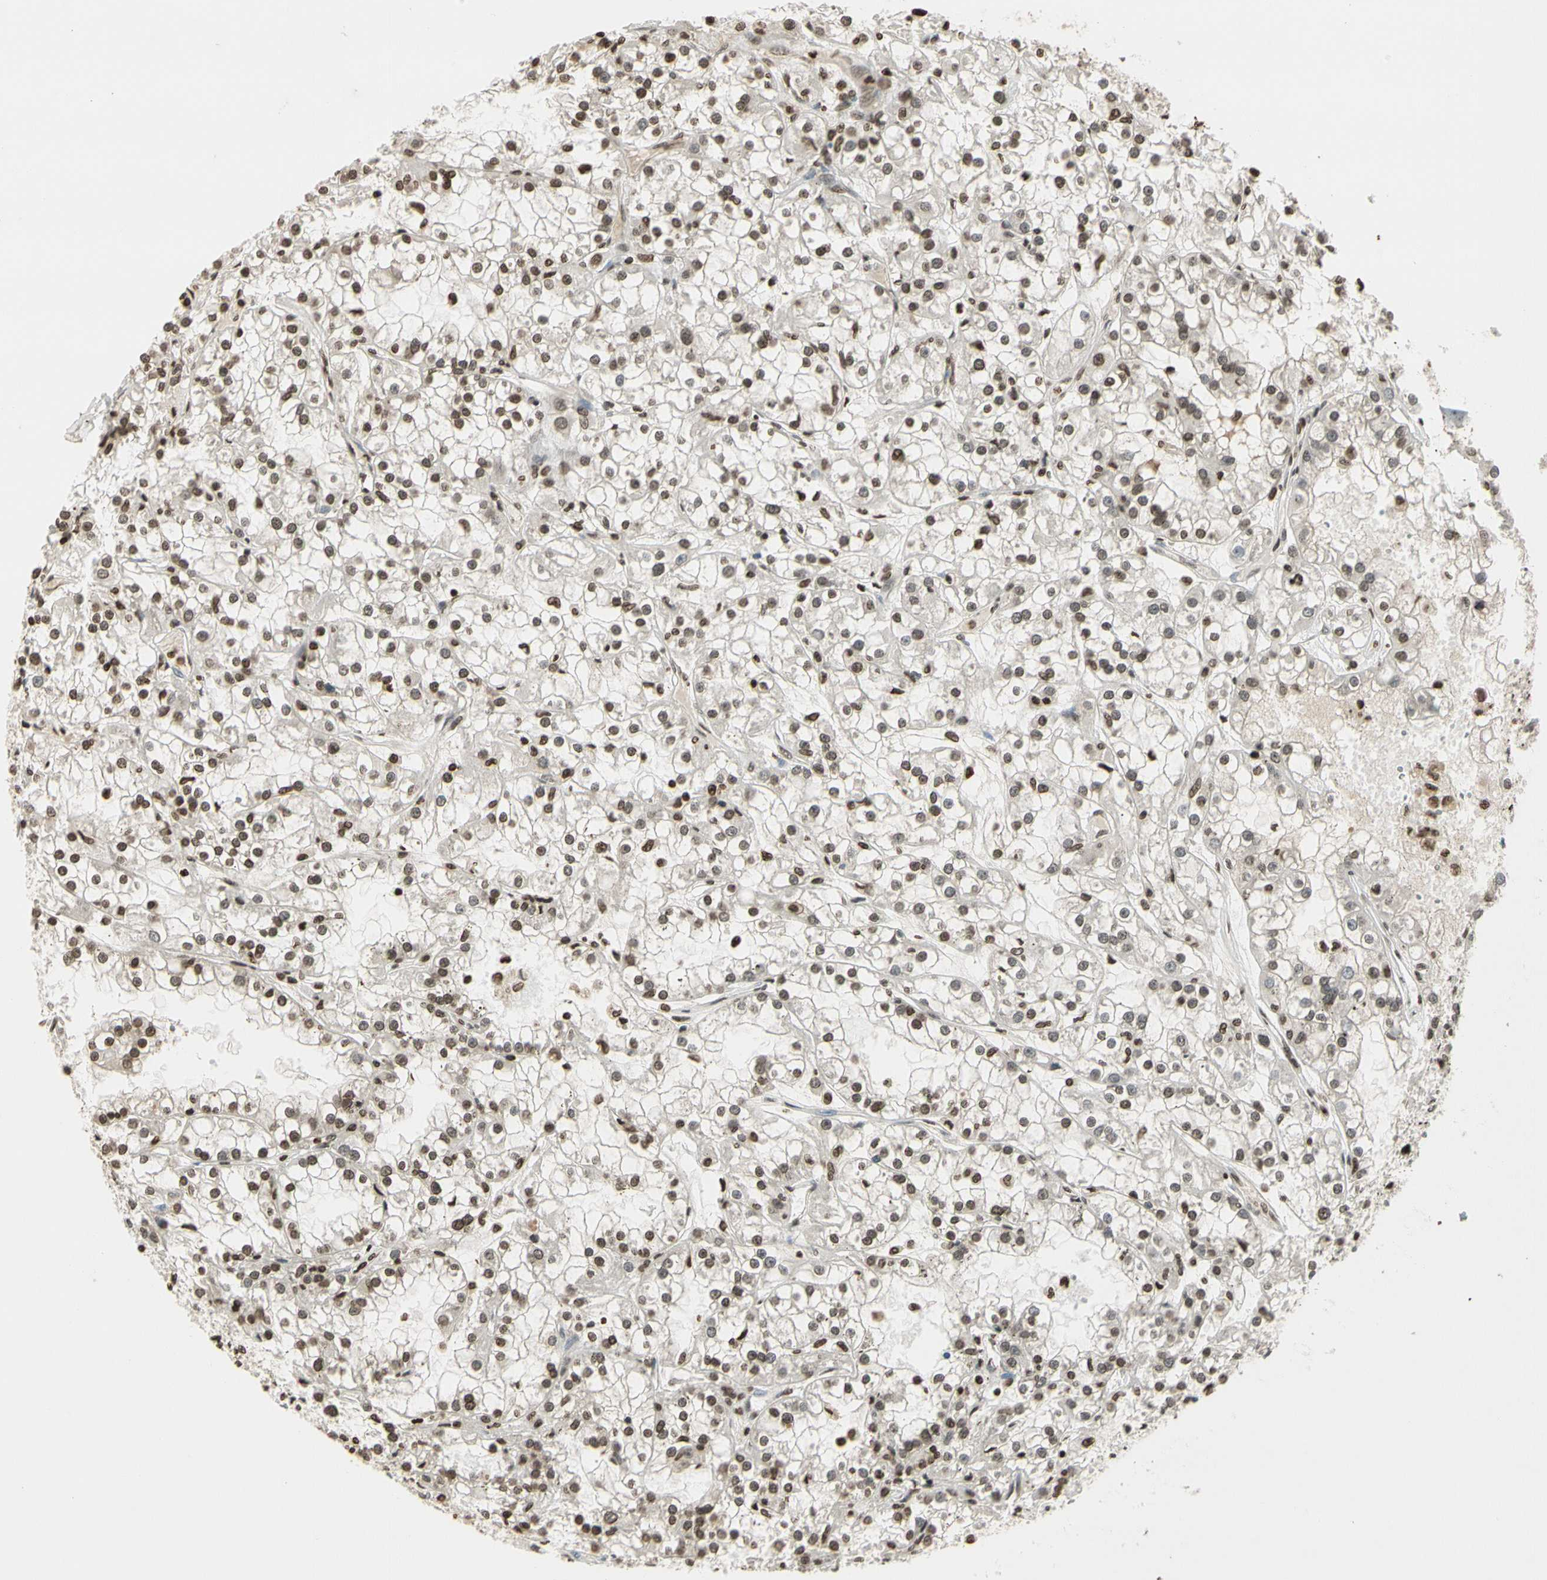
{"staining": {"intensity": "moderate", "quantity": ">75%", "location": "nuclear"}, "tissue": "renal cancer", "cell_type": "Tumor cells", "image_type": "cancer", "snomed": [{"axis": "morphology", "description": "Adenocarcinoma, NOS"}, {"axis": "topography", "description": "Kidney"}], "caption": "Approximately >75% of tumor cells in renal adenocarcinoma demonstrate moderate nuclear protein positivity as visualized by brown immunohistochemical staining.", "gene": "RORA", "patient": {"sex": "female", "age": 52}}